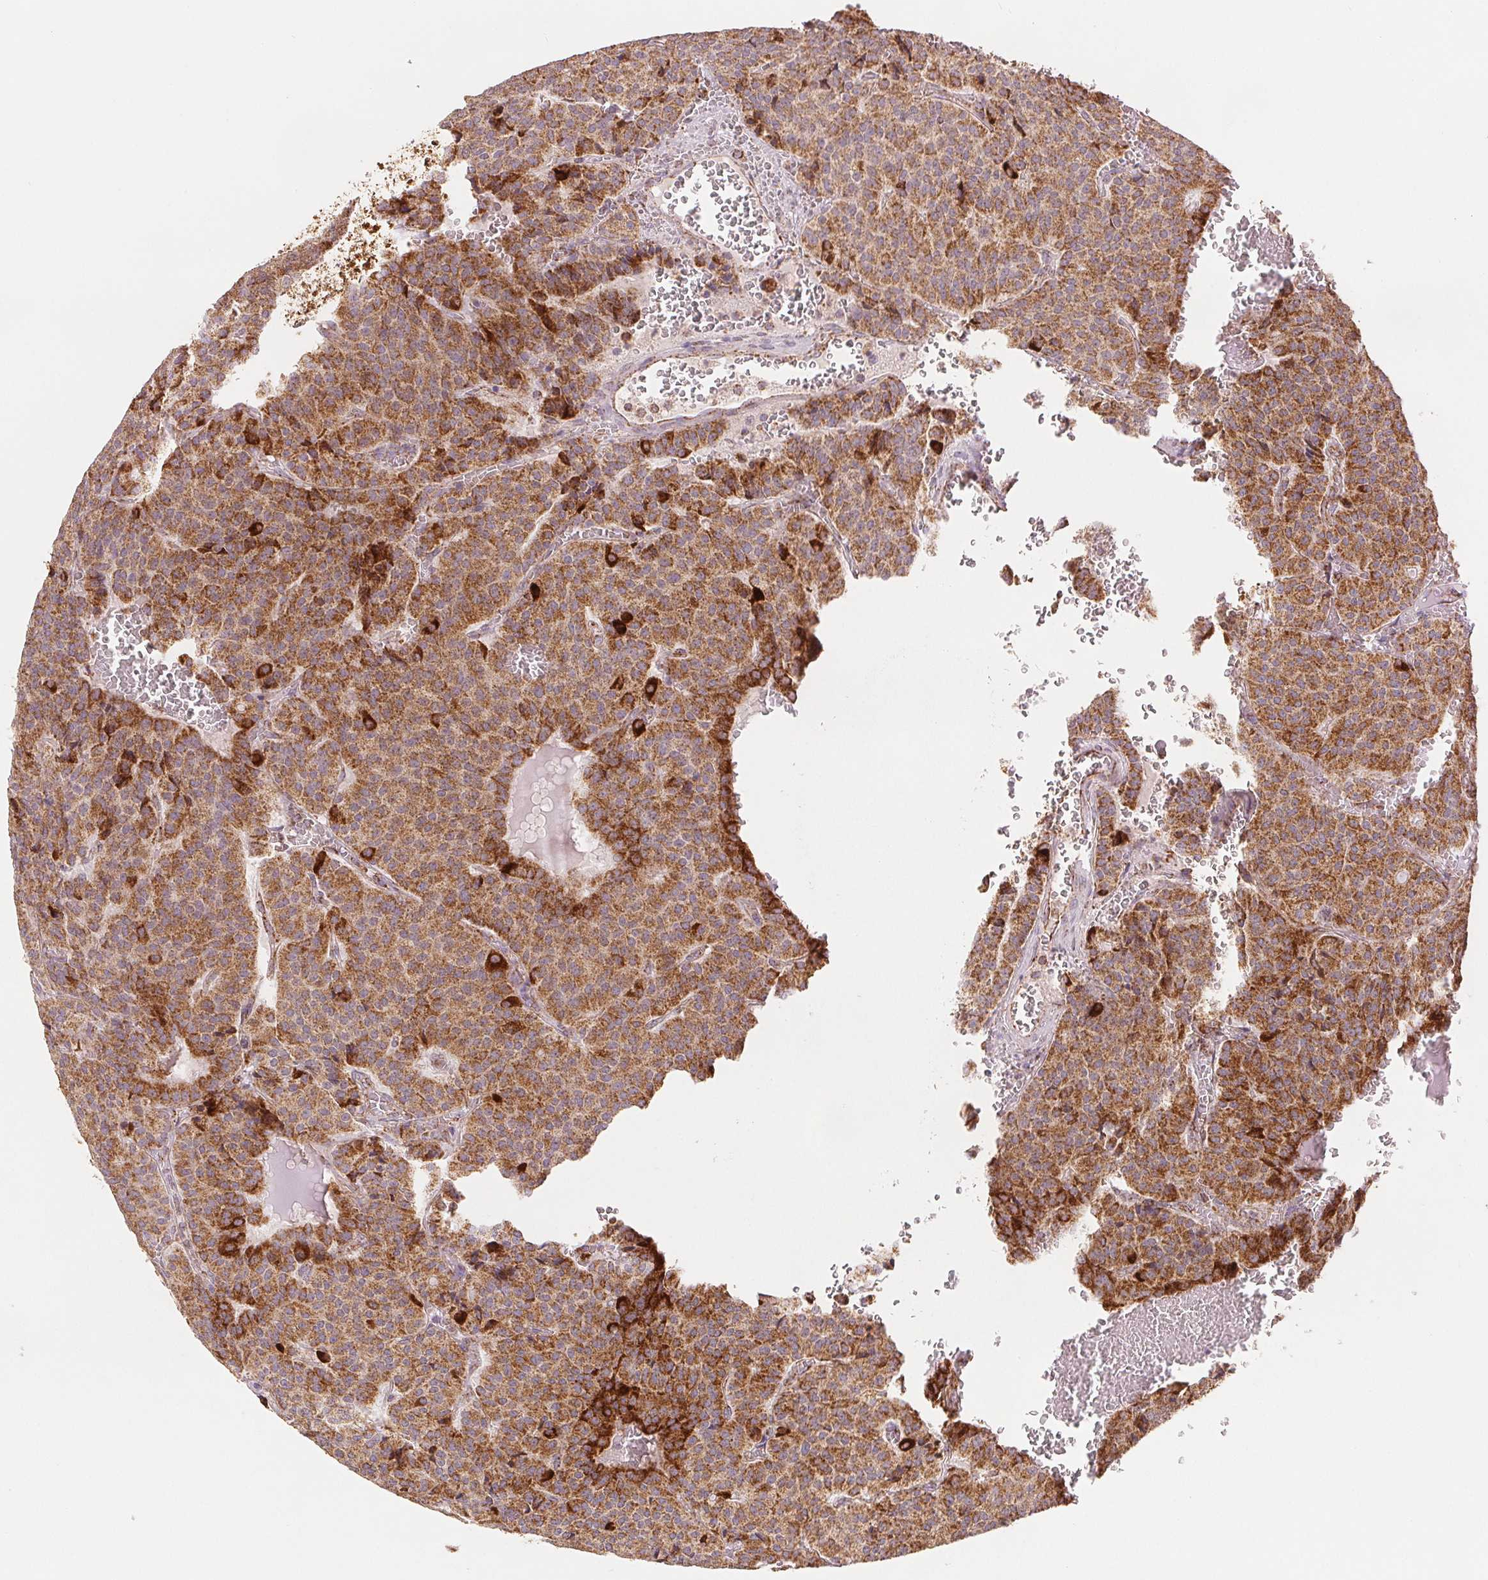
{"staining": {"intensity": "moderate", "quantity": ">75%", "location": "cytoplasmic/membranous"}, "tissue": "carcinoid", "cell_type": "Tumor cells", "image_type": "cancer", "snomed": [{"axis": "morphology", "description": "Carcinoid, malignant, NOS"}, {"axis": "topography", "description": "Lung"}], "caption": "This micrograph shows malignant carcinoid stained with immunohistochemistry (IHC) to label a protein in brown. The cytoplasmic/membranous of tumor cells show moderate positivity for the protein. Nuclei are counter-stained blue.", "gene": "SDHB", "patient": {"sex": "male", "age": 70}}